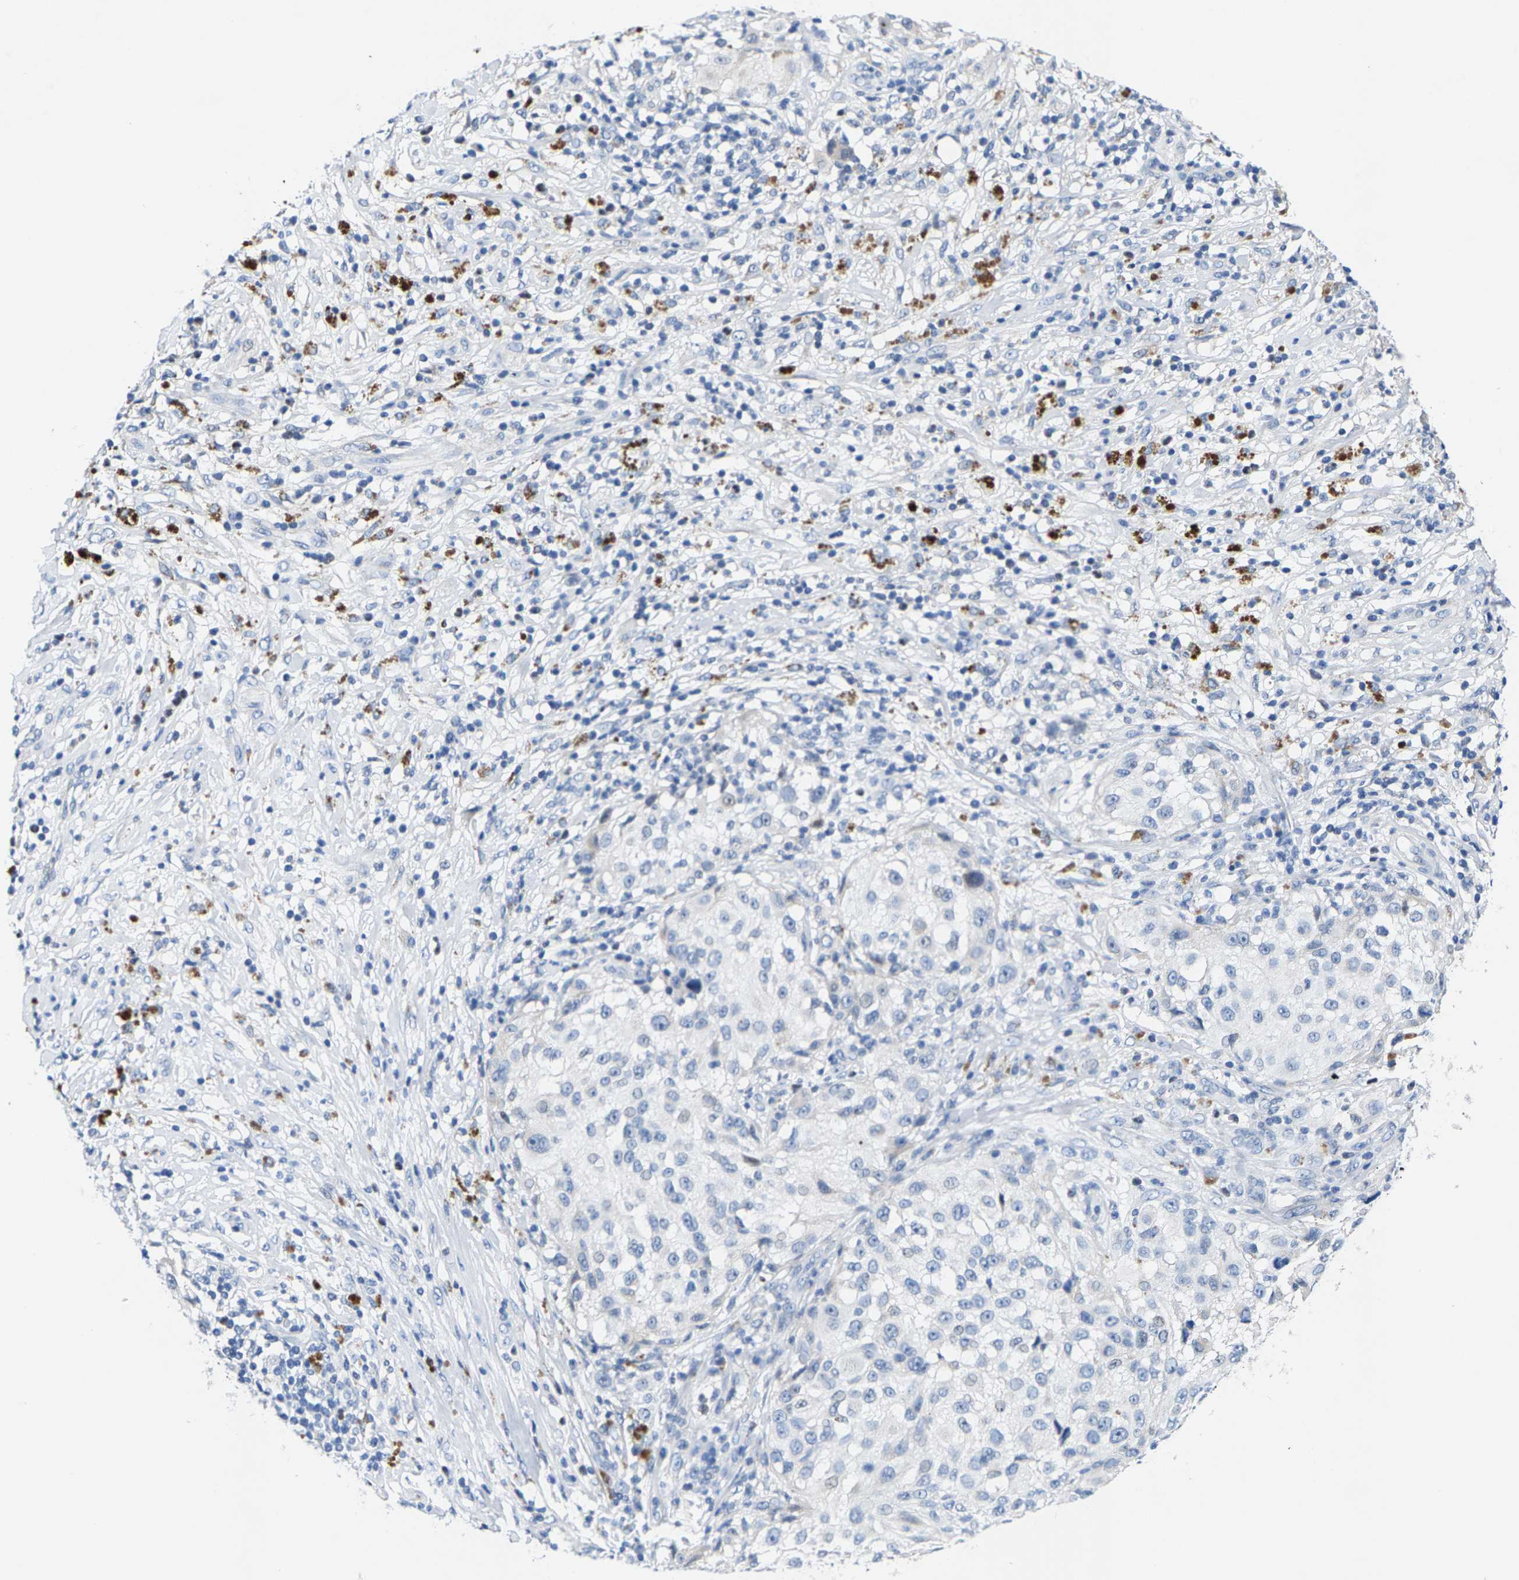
{"staining": {"intensity": "negative", "quantity": "none", "location": "none"}, "tissue": "melanoma", "cell_type": "Tumor cells", "image_type": "cancer", "snomed": [{"axis": "morphology", "description": "Necrosis, NOS"}, {"axis": "morphology", "description": "Malignant melanoma, NOS"}, {"axis": "topography", "description": "Skin"}], "caption": "A micrograph of melanoma stained for a protein shows no brown staining in tumor cells.", "gene": "KLHL1", "patient": {"sex": "female", "age": 87}}